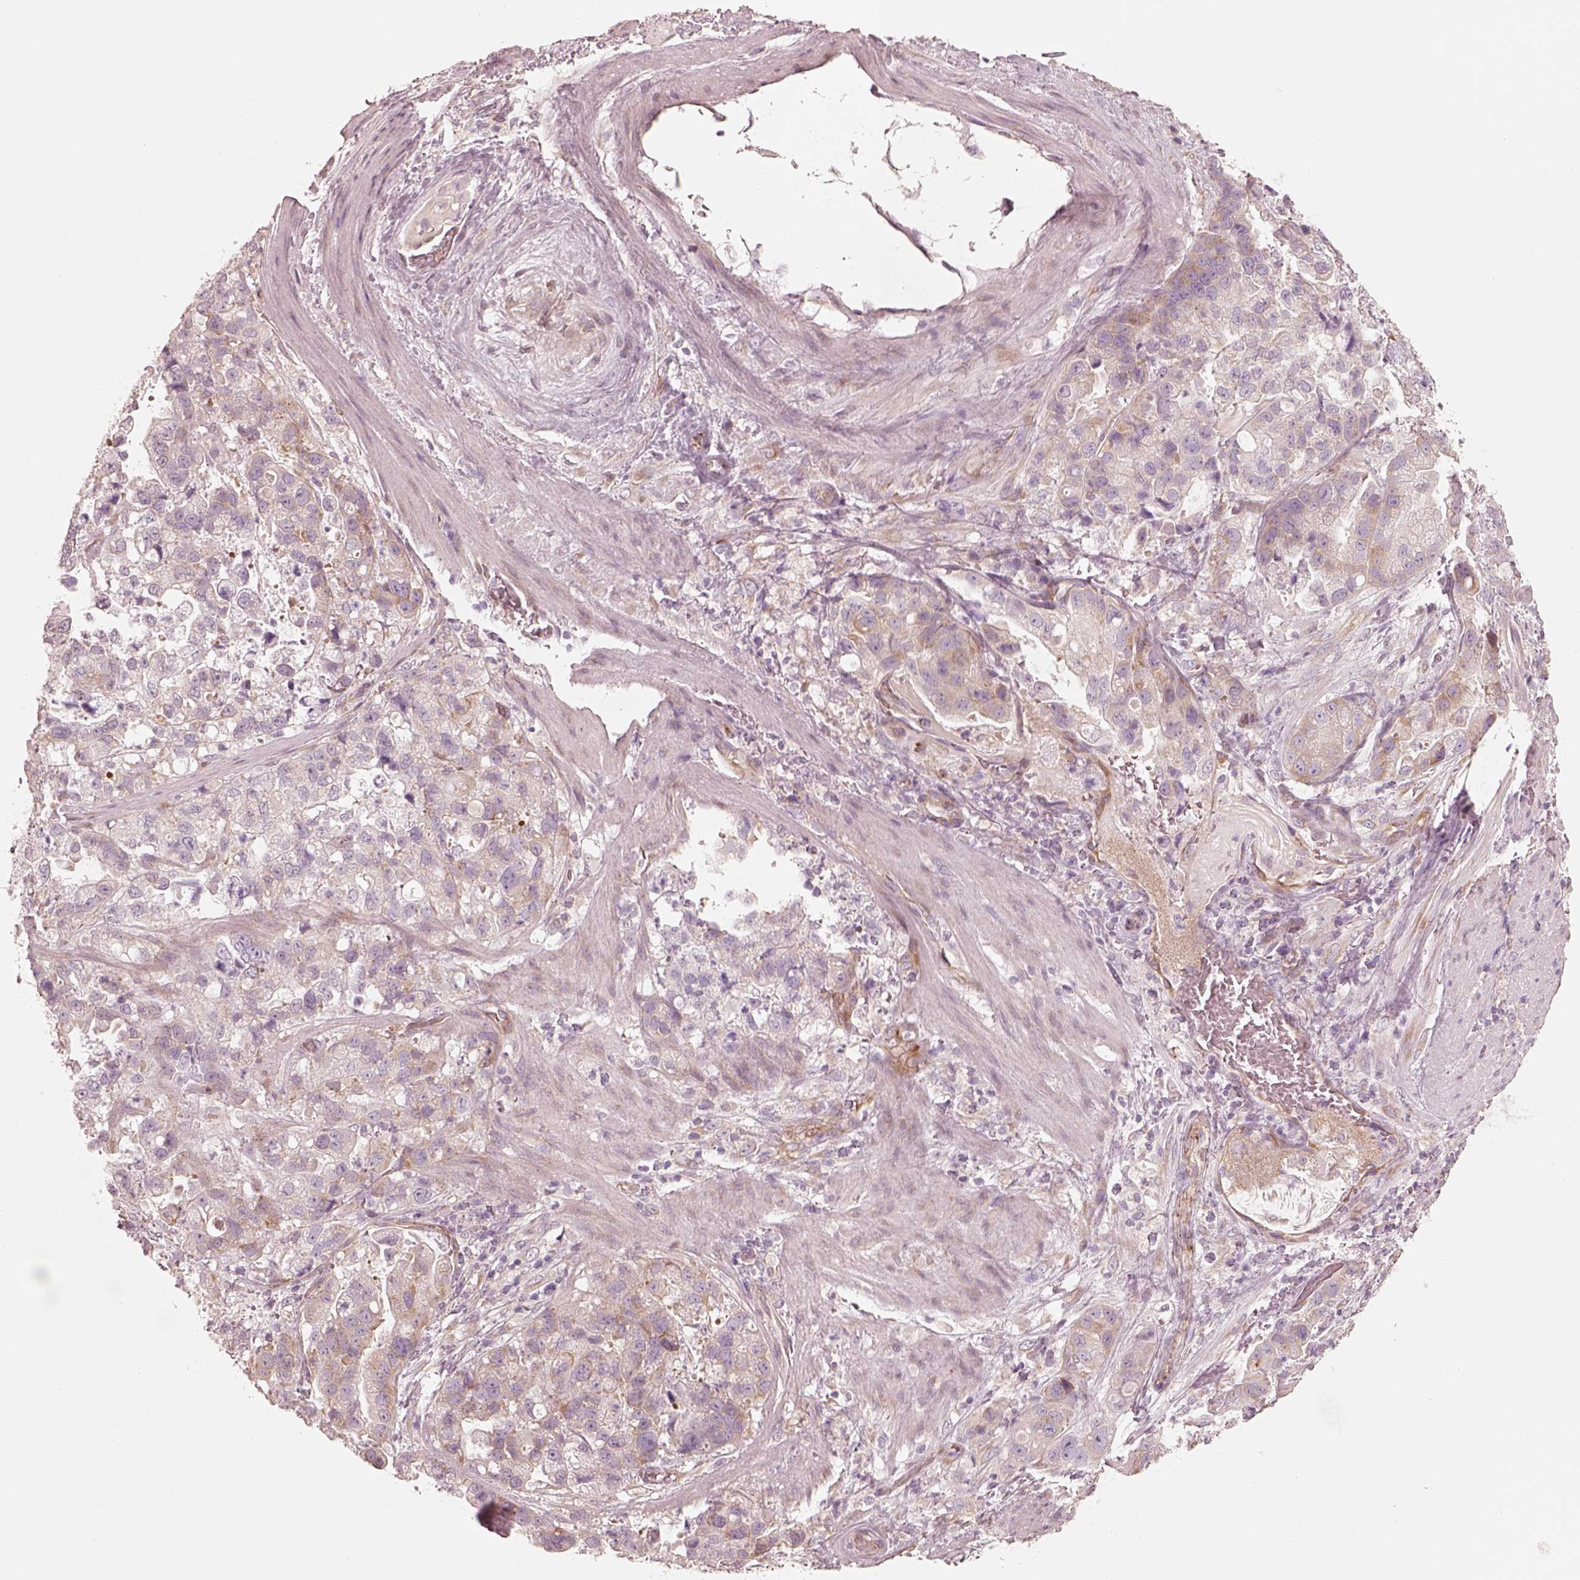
{"staining": {"intensity": "weak", "quantity": "<25%", "location": "cytoplasmic/membranous"}, "tissue": "stomach cancer", "cell_type": "Tumor cells", "image_type": "cancer", "snomed": [{"axis": "morphology", "description": "Adenocarcinoma, NOS"}, {"axis": "topography", "description": "Stomach"}], "caption": "This is an IHC micrograph of stomach cancer. There is no expression in tumor cells.", "gene": "RAB3C", "patient": {"sex": "male", "age": 59}}